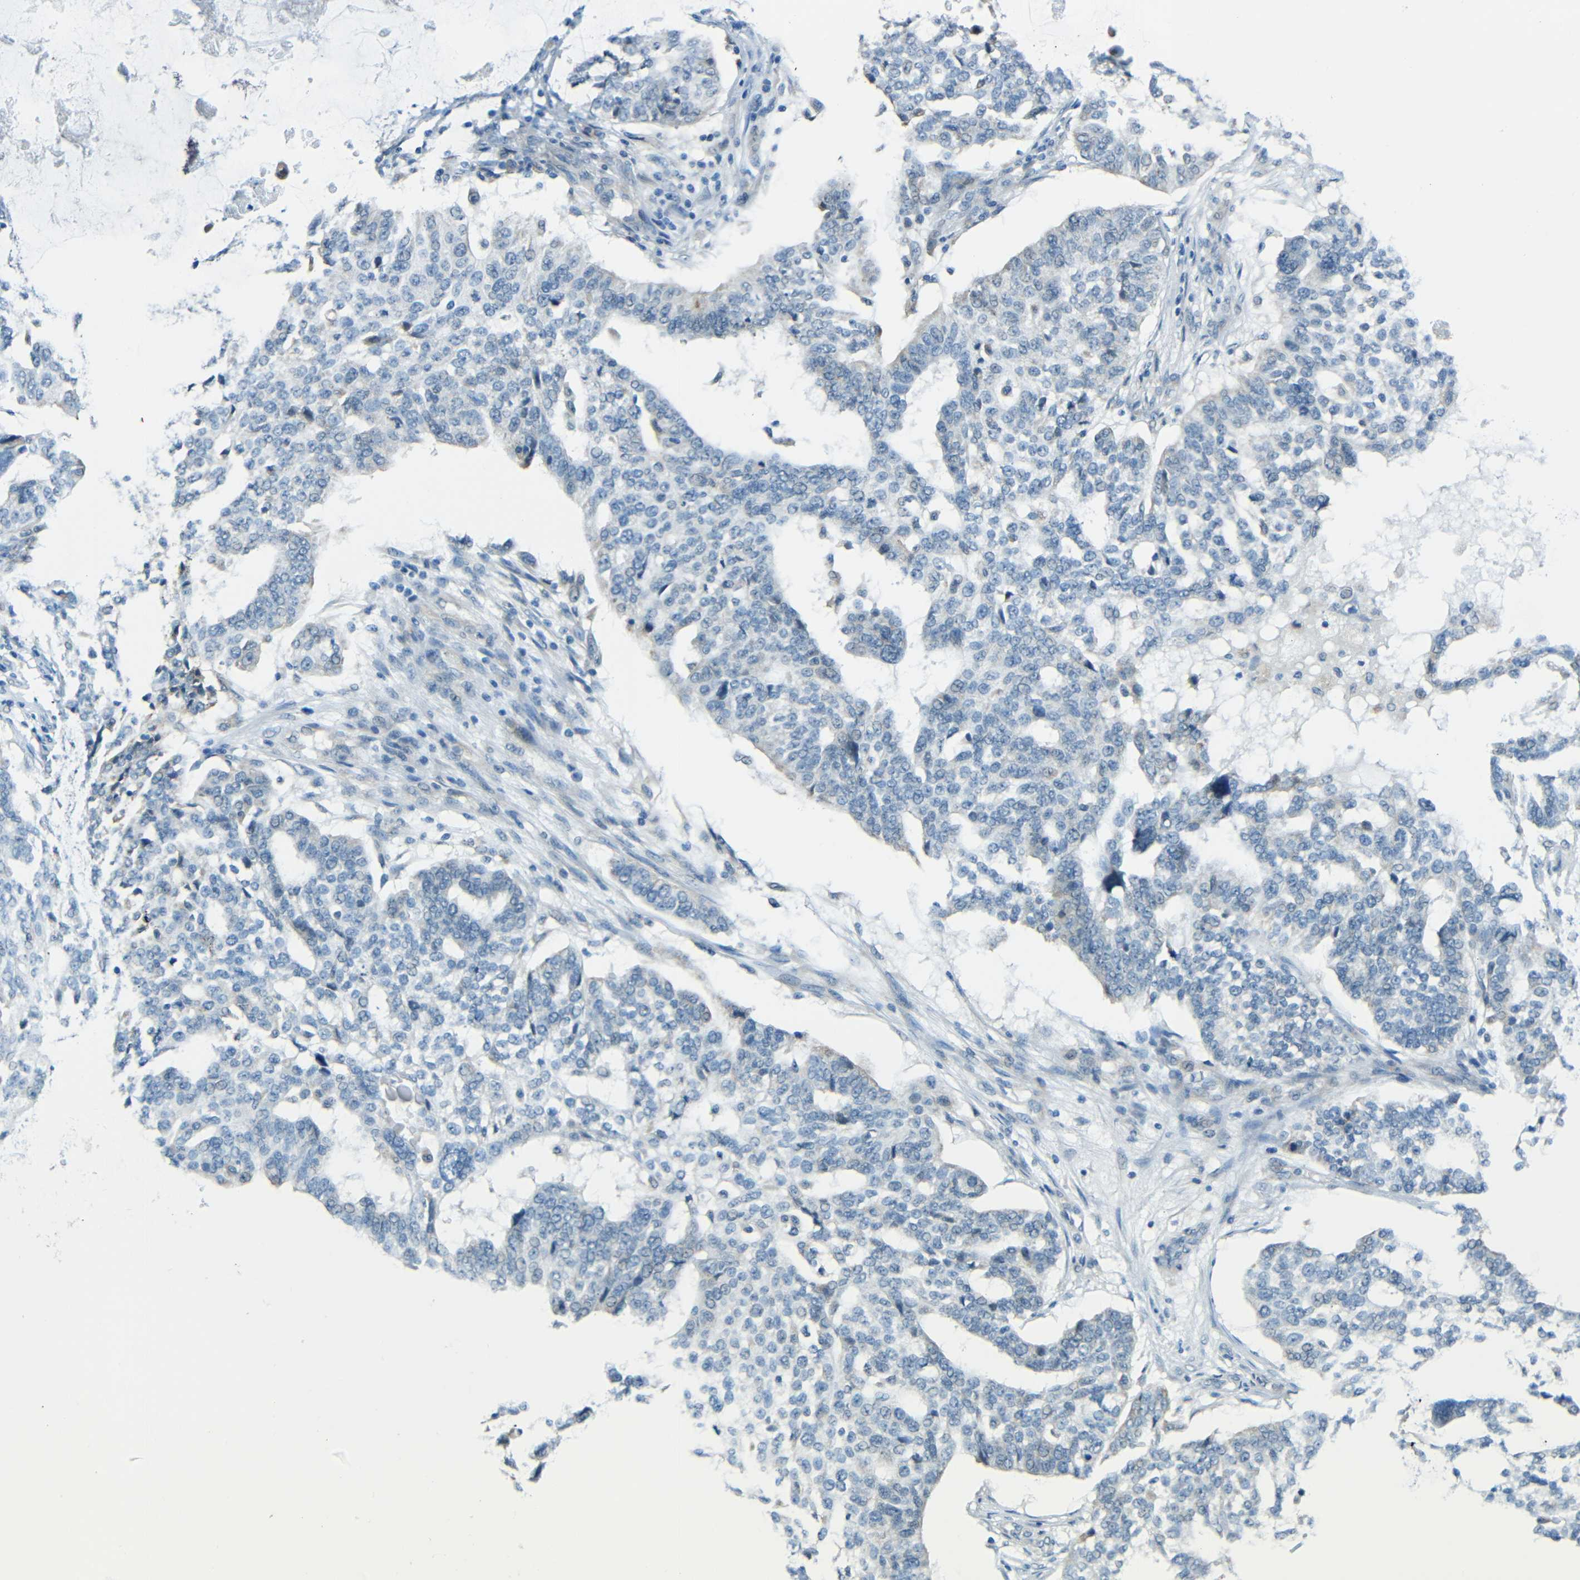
{"staining": {"intensity": "negative", "quantity": "none", "location": "none"}, "tissue": "ovarian cancer", "cell_type": "Tumor cells", "image_type": "cancer", "snomed": [{"axis": "morphology", "description": "Cystadenocarcinoma, serous, NOS"}, {"axis": "topography", "description": "Ovary"}], "caption": "Immunohistochemistry (IHC) of human ovarian cancer (serous cystadenocarcinoma) exhibits no staining in tumor cells.", "gene": "ANKRD22", "patient": {"sex": "female", "age": 59}}